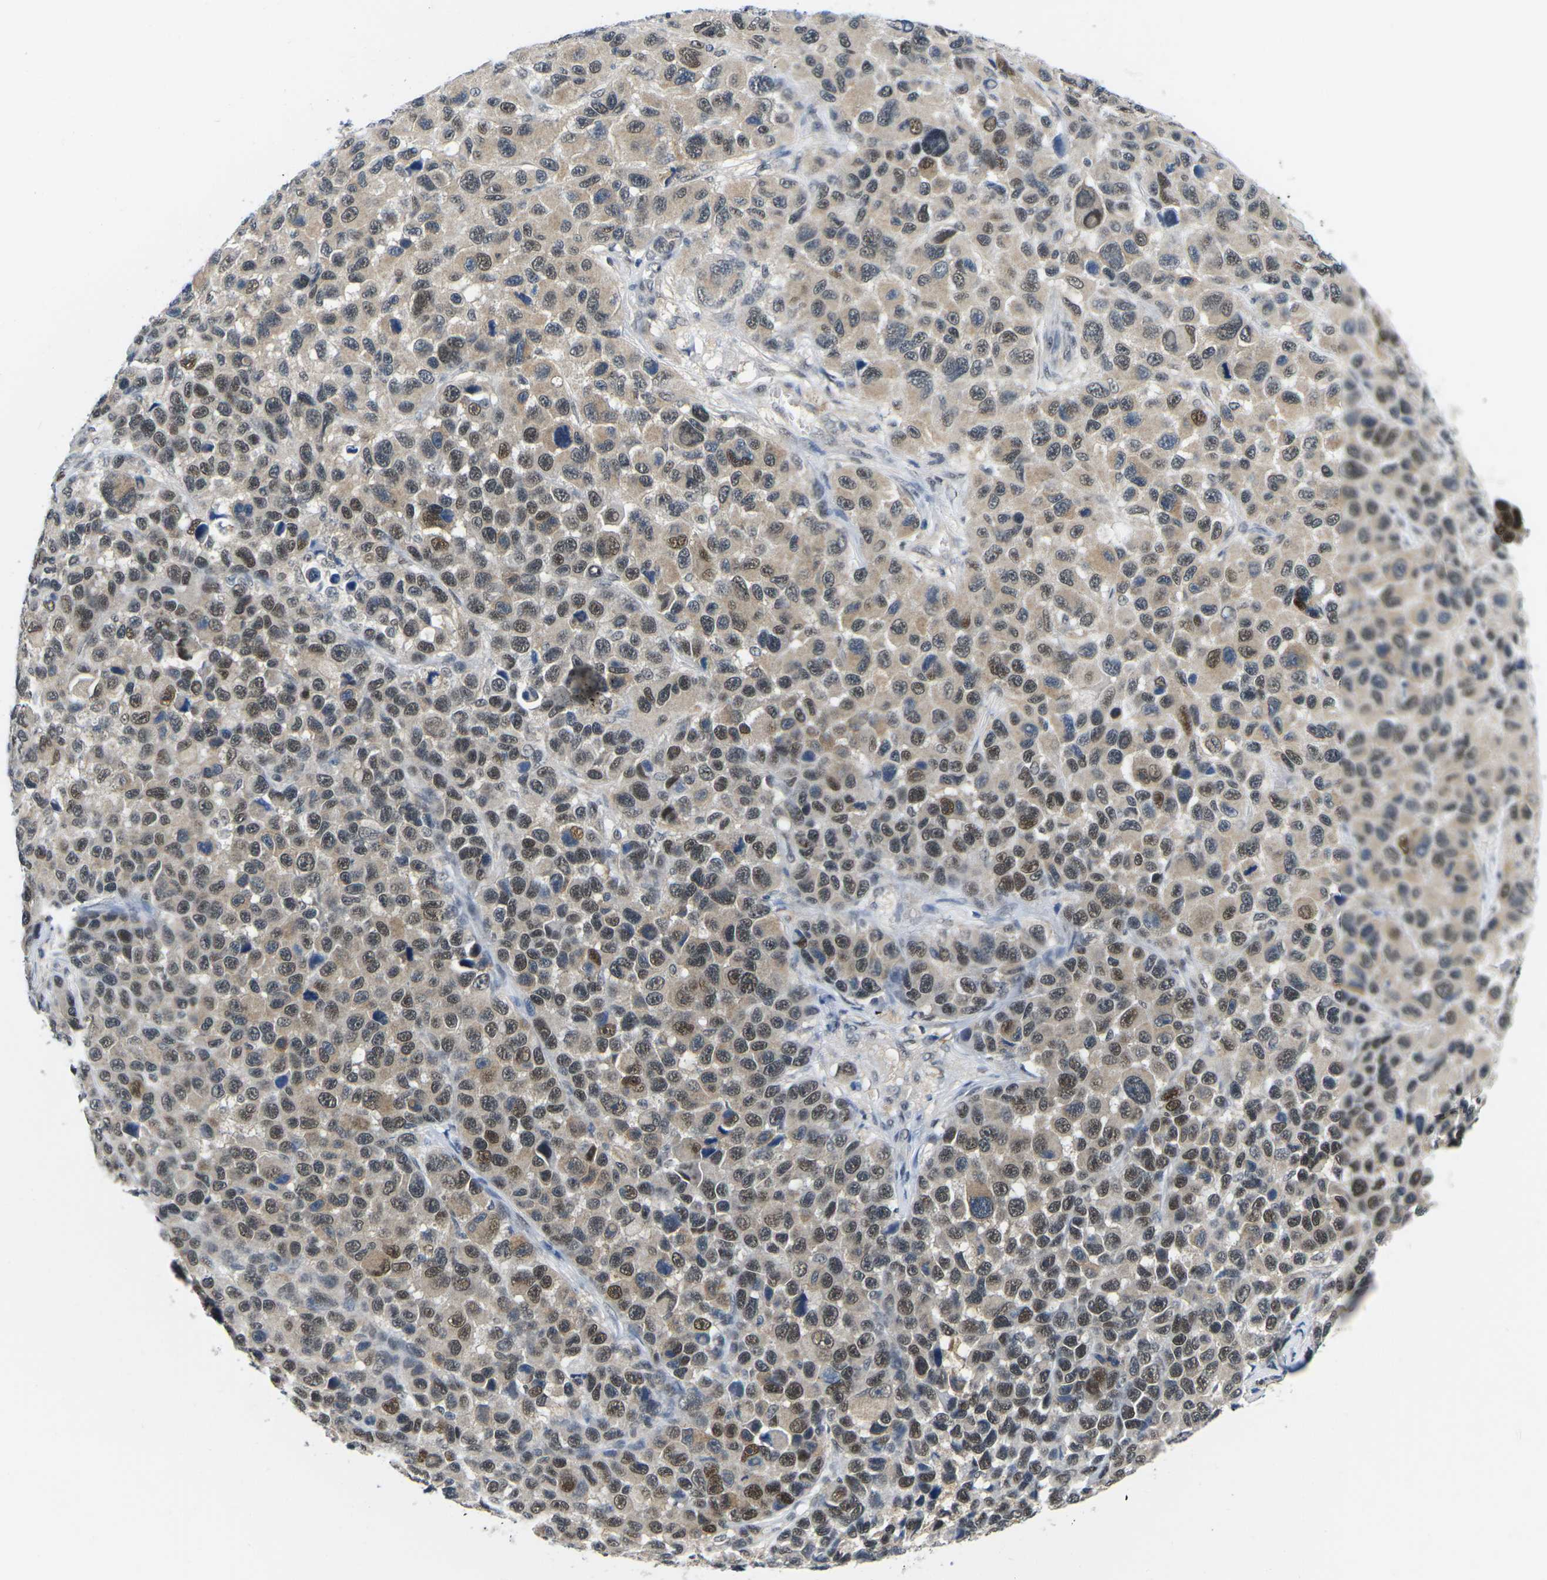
{"staining": {"intensity": "moderate", "quantity": ">75%", "location": "cytoplasmic/membranous,nuclear"}, "tissue": "melanoma", "cell_type": "Tumor cells", "image_type": "cancer", "snomed": [{"axis": "morphology", "description": "Malignant melanoma, NOS"}, {"axis": "topography", "description": "Skin"}], "caption": "Protein staining by IHC displays moderate cytoplasmic/membranous and nuclear positivity in about >75% of tumor cells in melanoma.", "gene": "UBA7", "patient": {"sex": "male", "age": 53}}